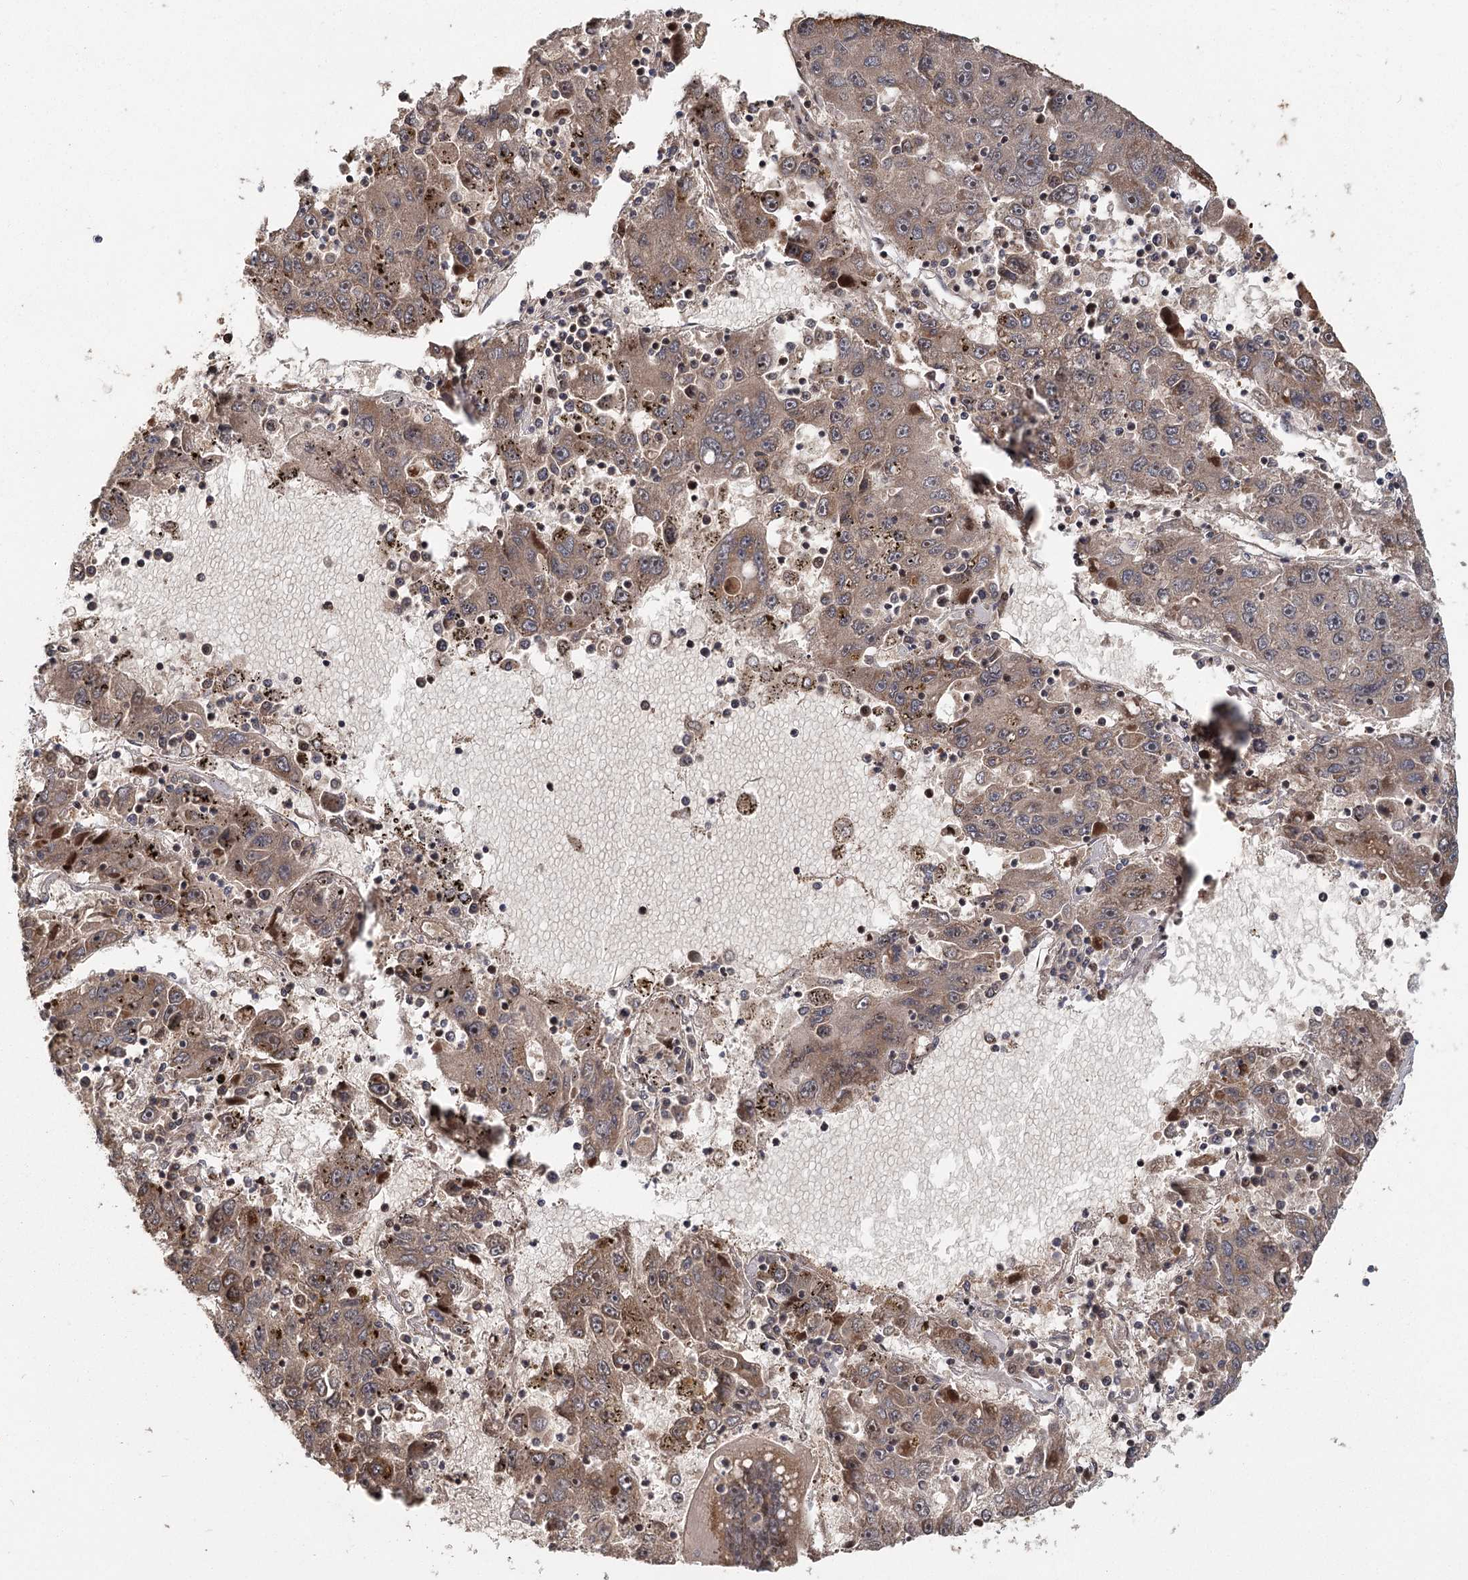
{"staining": {"intensity": "moderate", "quantity": "25%-75%", "location": "cytoplasmic/membranous,nuclear"}, "tissue": "liver cancer", "cell_type": "Tumor cells", "image_type": "cancer", "snomed": [{"axis": "morphology", "description": "Carcinoma, Hepatocellular, NOS"}, {"axis": "topography", "description": "Liver"}], "caption": "Immunohistochemical staining of liver hepatocellular carcinoma exhibits medium levels of moderate cytoplasmic/membranous and nuclear positivity in about 25%-75% of tumor cells. (brown staining indicates protein expression, while blue staining denotes nuclei).", "gene": "RAPGEF6", "patient": {"sex": "male", "age": 49}}